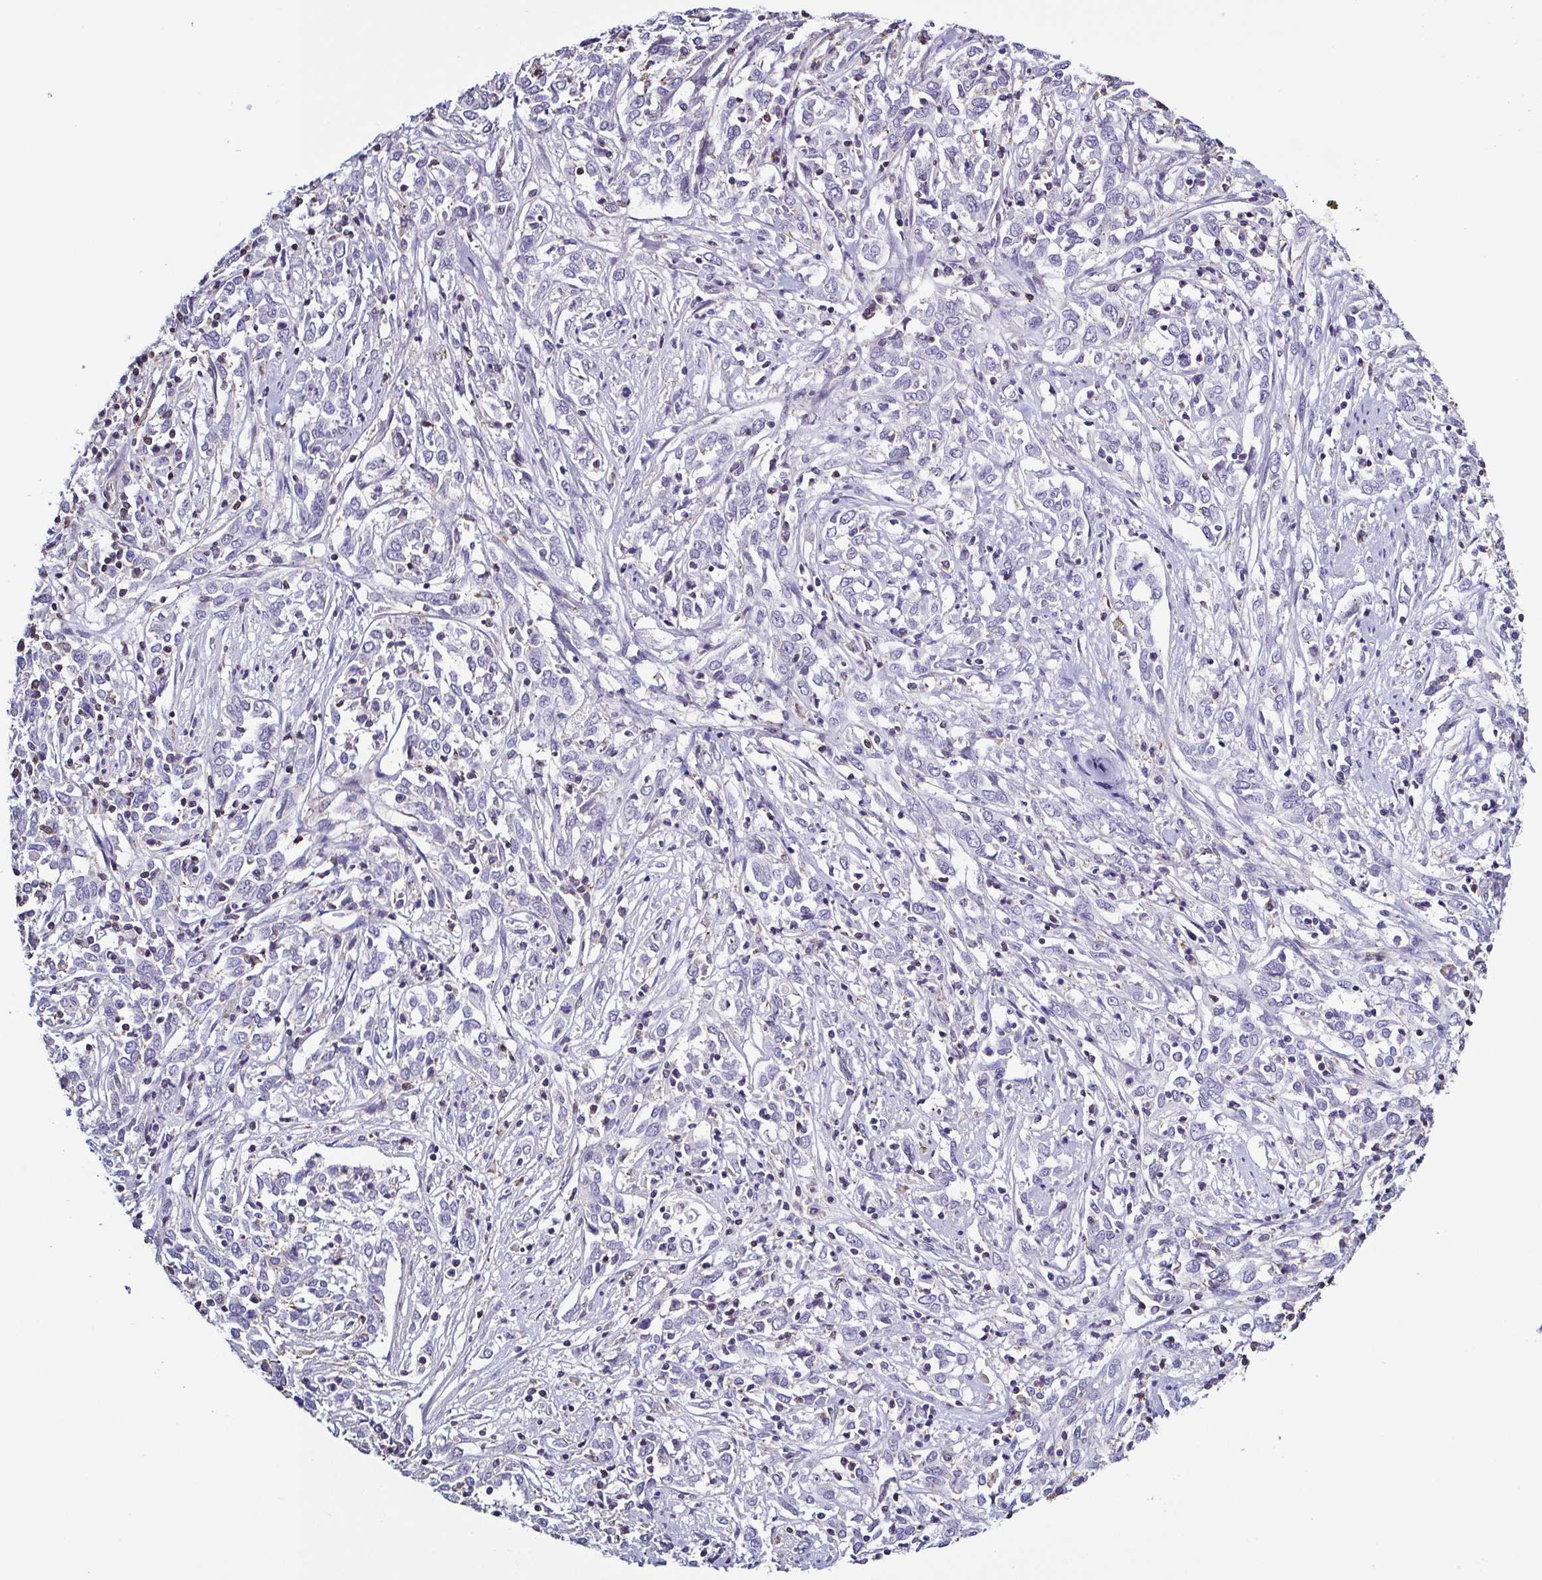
{"staining": {"intensity": "negative", "quantity": "none", "location": "none"}, "tissue": "cervical cancer", "cell_type": "Tumor cells", "image_type": "cancer", "snomed": [{"axis": "morphology", "description": "Adenocarcinoma, NOS"}, {"axis": "topography", "description": "Cervix"}], "caption": "There is no significant expression in tumor cells of cervical cancer.", "gene": "TNNT2", "patient": {"sex": "female", "age": 40}}